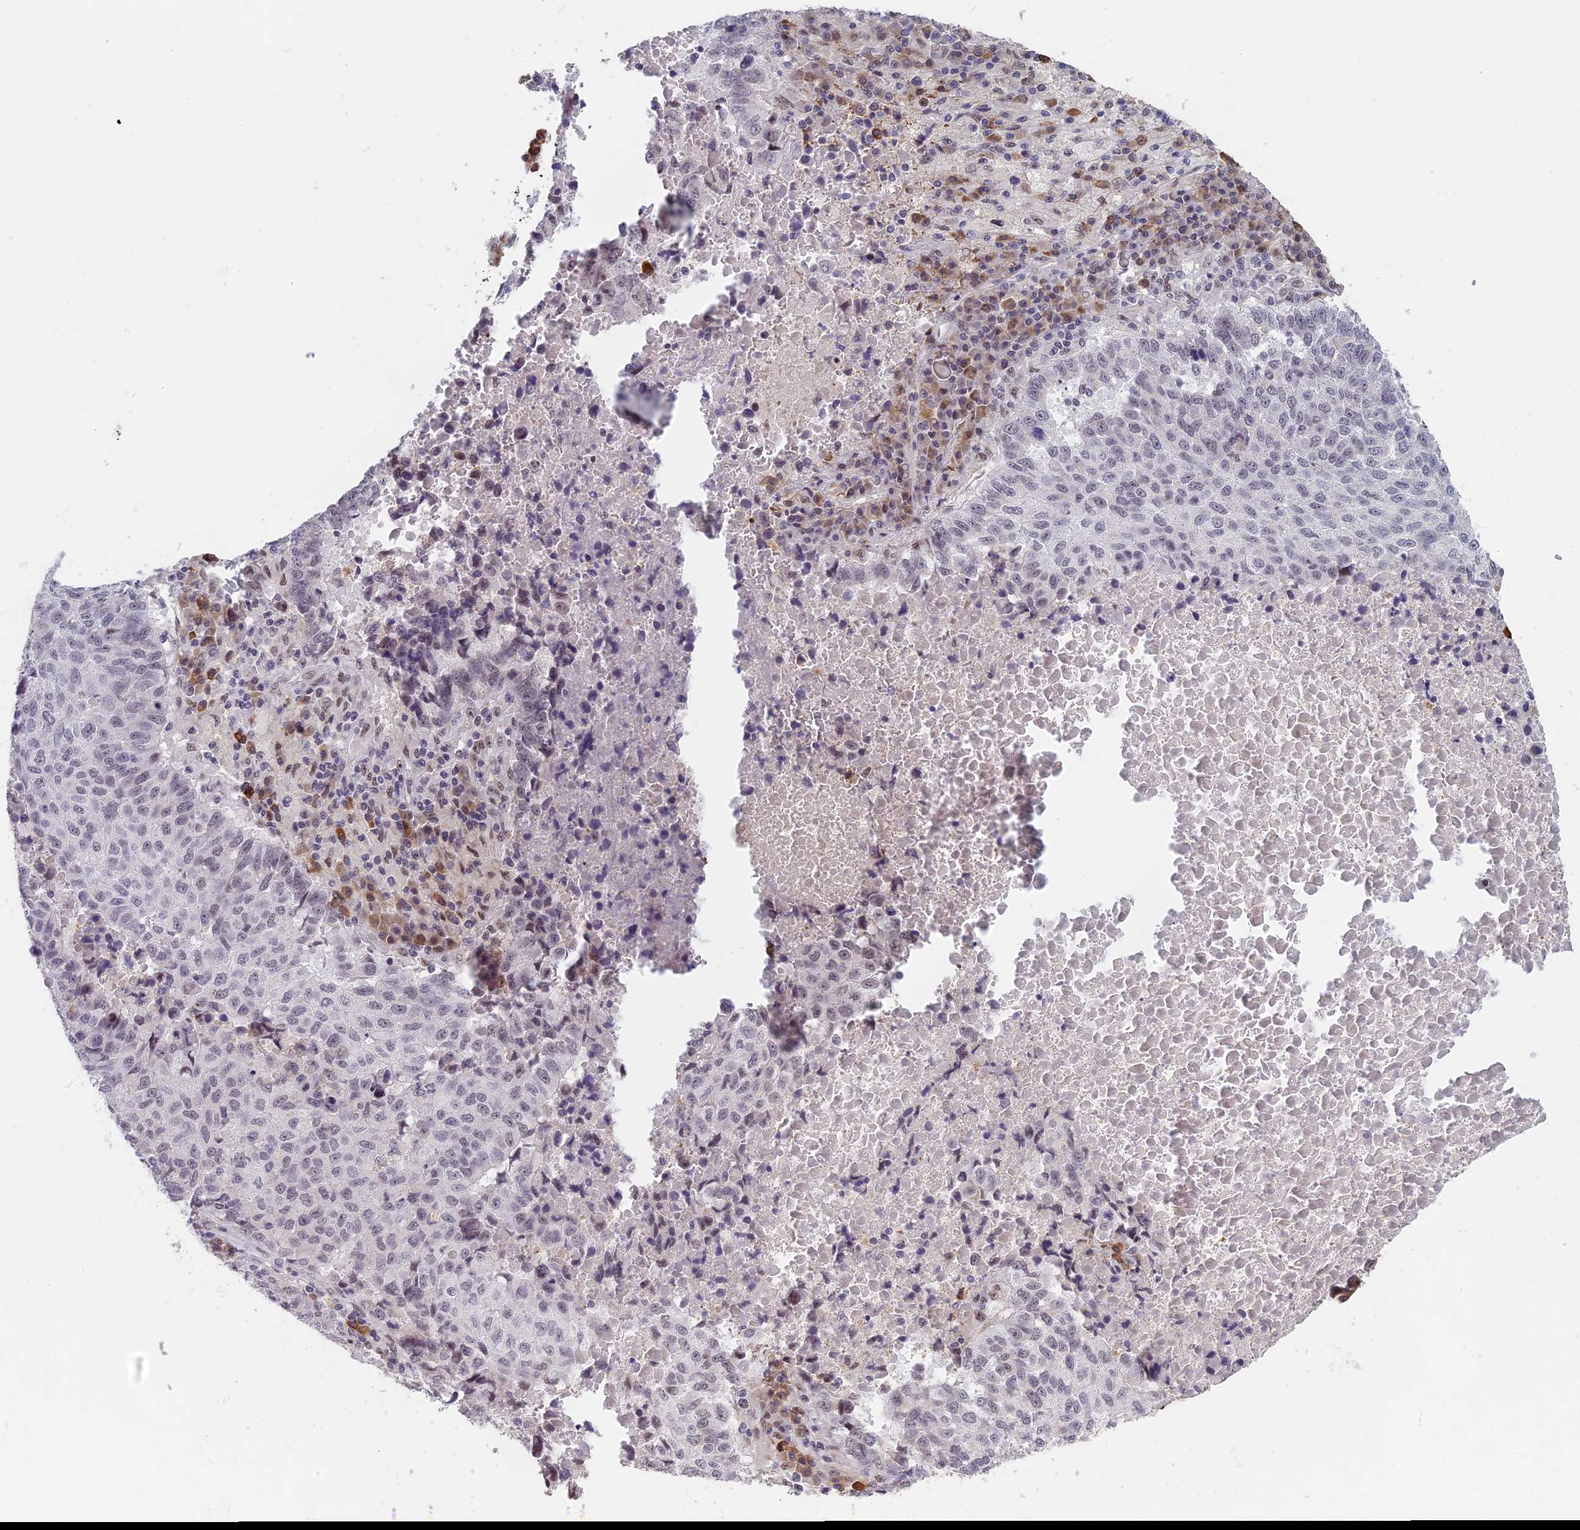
{"staining": {"intensity": "negative", "quantity": "none", "location": "none"}, "tissue": "lung cancer", "cell_type": "Tumor cells", "image_type": "cancer", "snomed": [{"axis": "morphology", "description": "Squamous cell carcinoma, NOS"}, {"axis": "topography", "description": "Lung"}], "caption": "An immunohistochemistry (IHC) photomicrograph of lung cancer (squamous cell carcinoma) is shown. There is no staining in tumor cells of lung cancer (squamous cell carcinoma). (Immunohistochemistry (ihc), brightfield microscopy, high magnification).", "gene": "MORF4L1", "patient": {"sex": "male", "age": 73}}